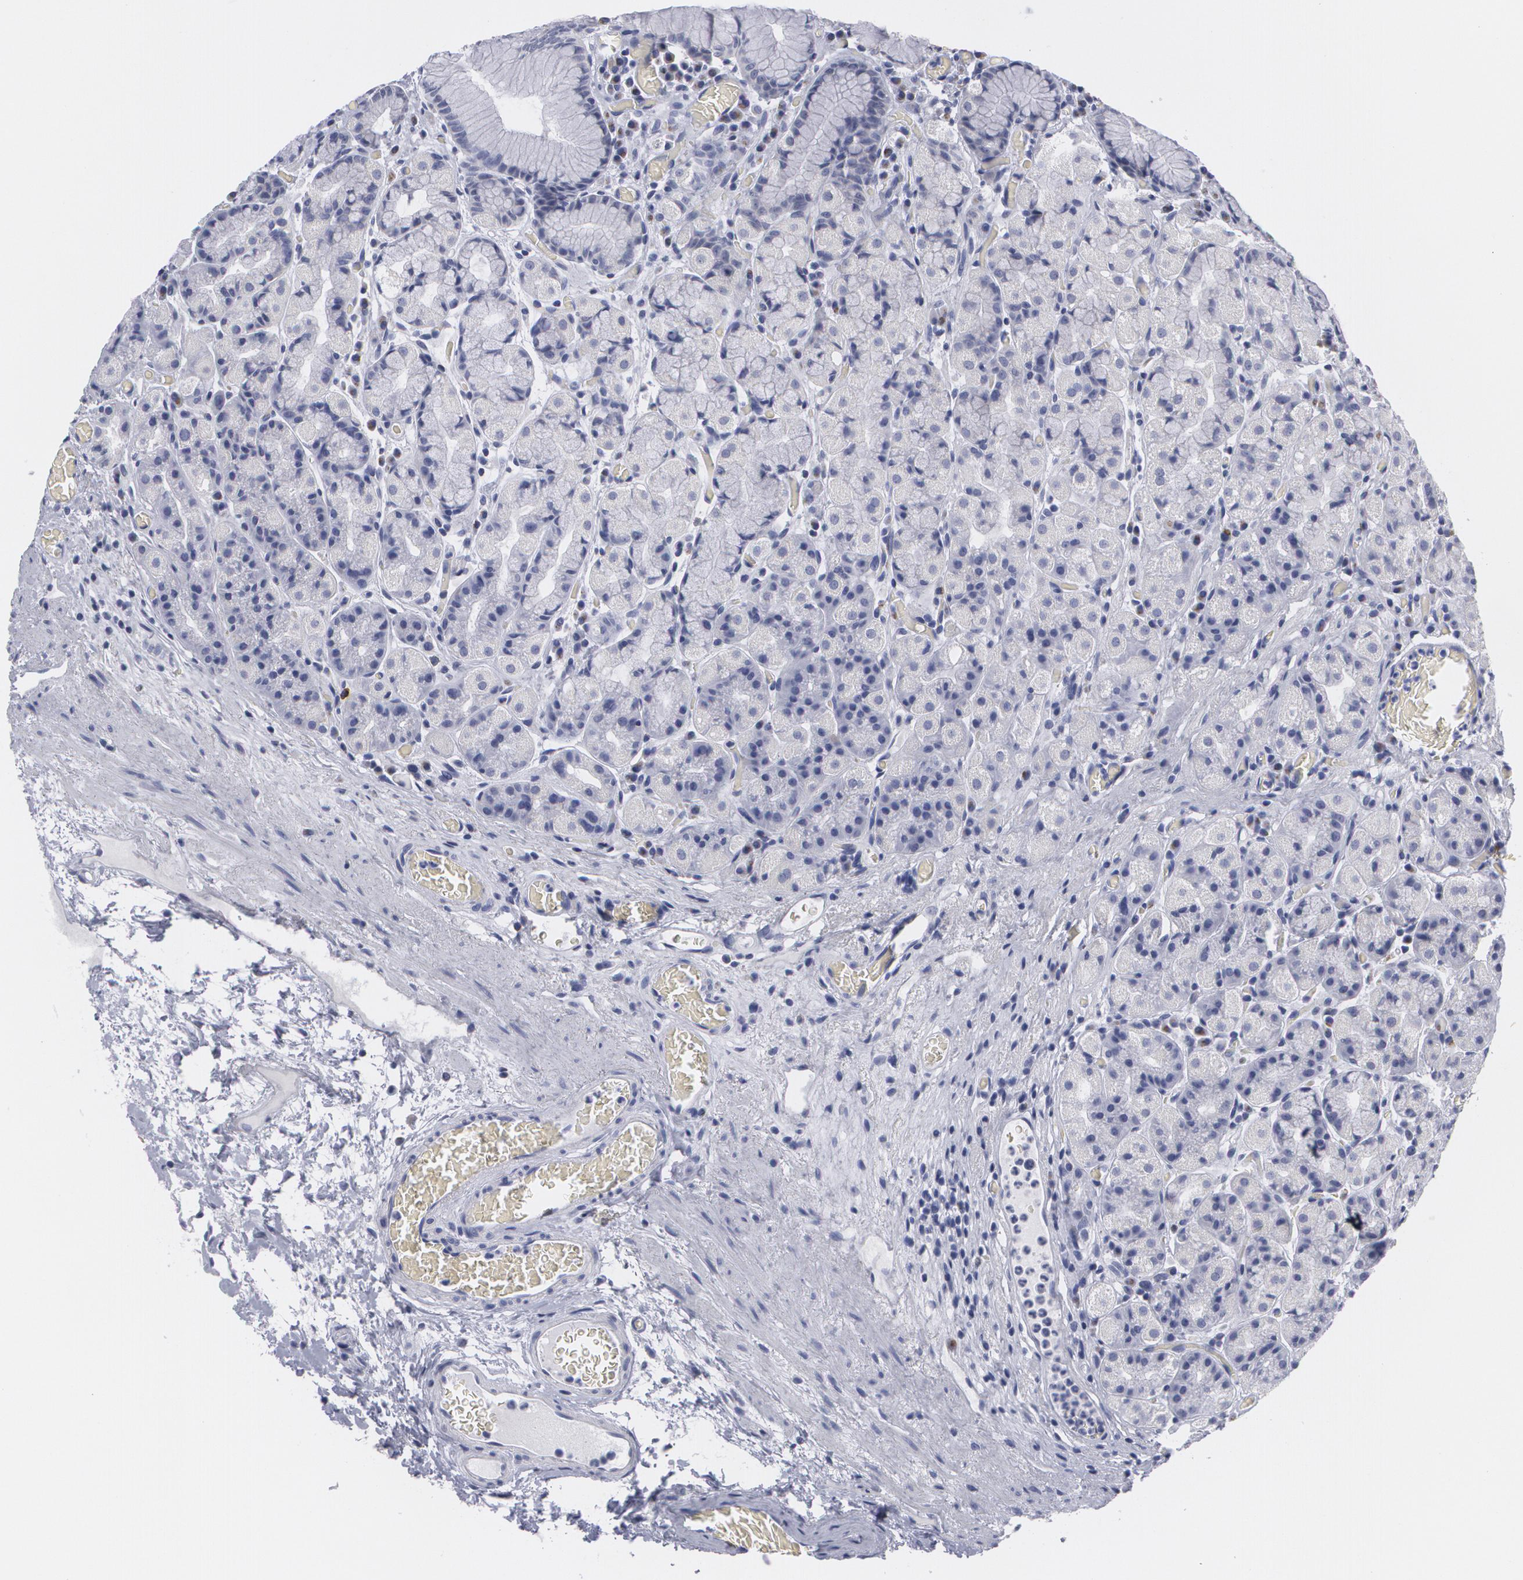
{"staining": {"intensity": "negative", "quantity": "none", "location": "none"}, "tissue": "stomach", "cell_type": "Glandular cells", "image_type": "normal", "snomed": [{"axis": "morphology", "description": "Normal tissue, NOS"}, {"axis": "topography", "description": "Stomach, lower"}], "caption": "Glandular cells are negative for brown protein staining in normal stomach. (DAB (3,3'-diaminobenzidine) immunohistochemistry visualized using brightfield microscopy, high magnification).", "gene": "MBNL3", "patient": {"sex": "male", "age": 58}}